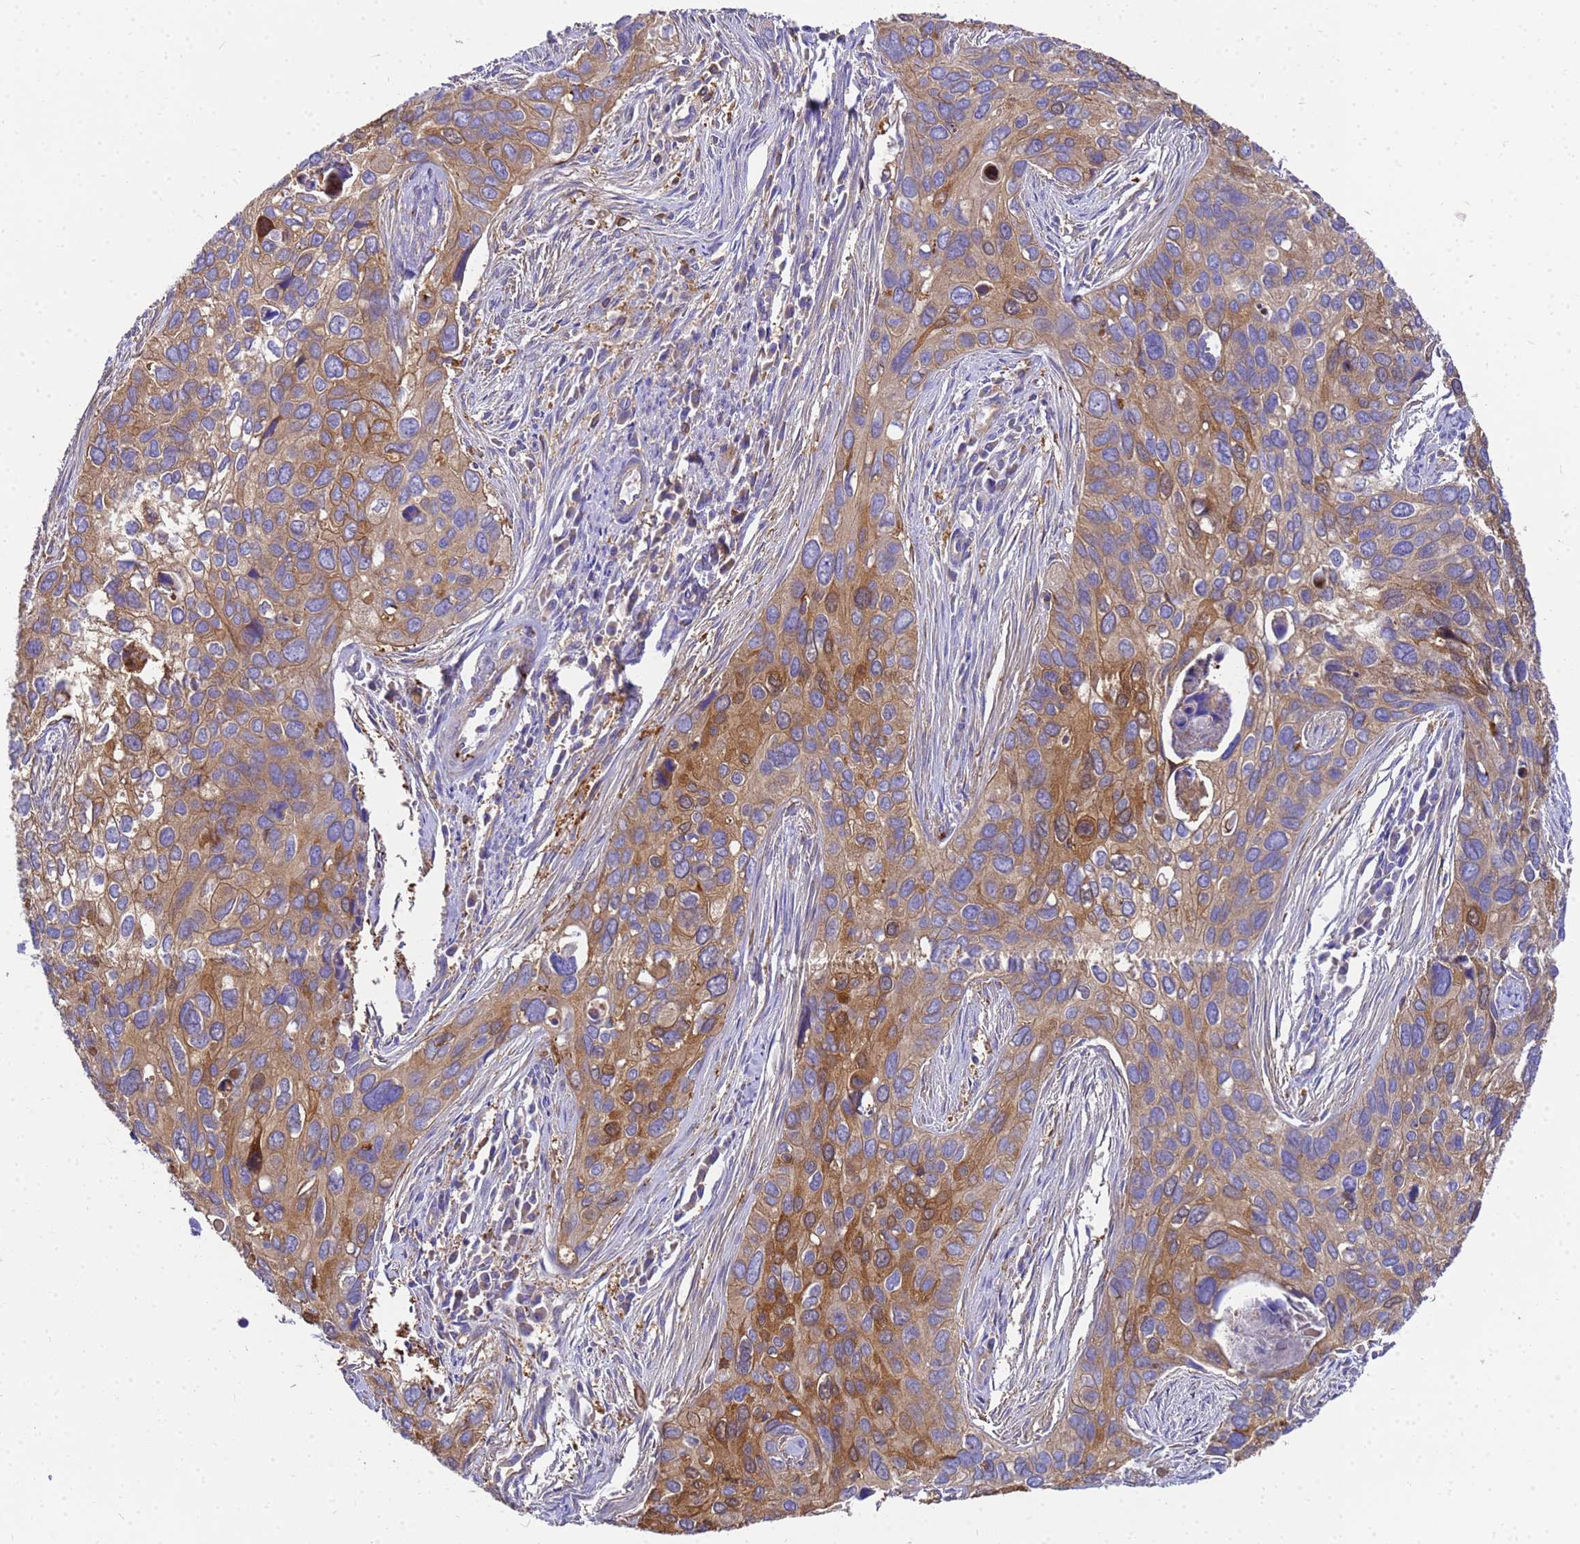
{"staining": {"intensity": "moderate", "quantity": "25%-75%", "location": "cytoplasmic/membranous"}, "tissue": "cervical cancer", "cell_type": "Tumor cells", "image_type": "cancer", "snomed": [{"axis": "morphology", "description": "Squamous cell carcinoma, NOS"}, {"axis": "topography", "description": "Cervix"}], "caption": "The image reveals staining of squamous cell carcinoma (cervical), revealing moderate cytoplasmic/membranous protein staining (brown color) within tumor cells.", "gene": "ZNF235", "patient": {"sex": "female", "age": 55}}